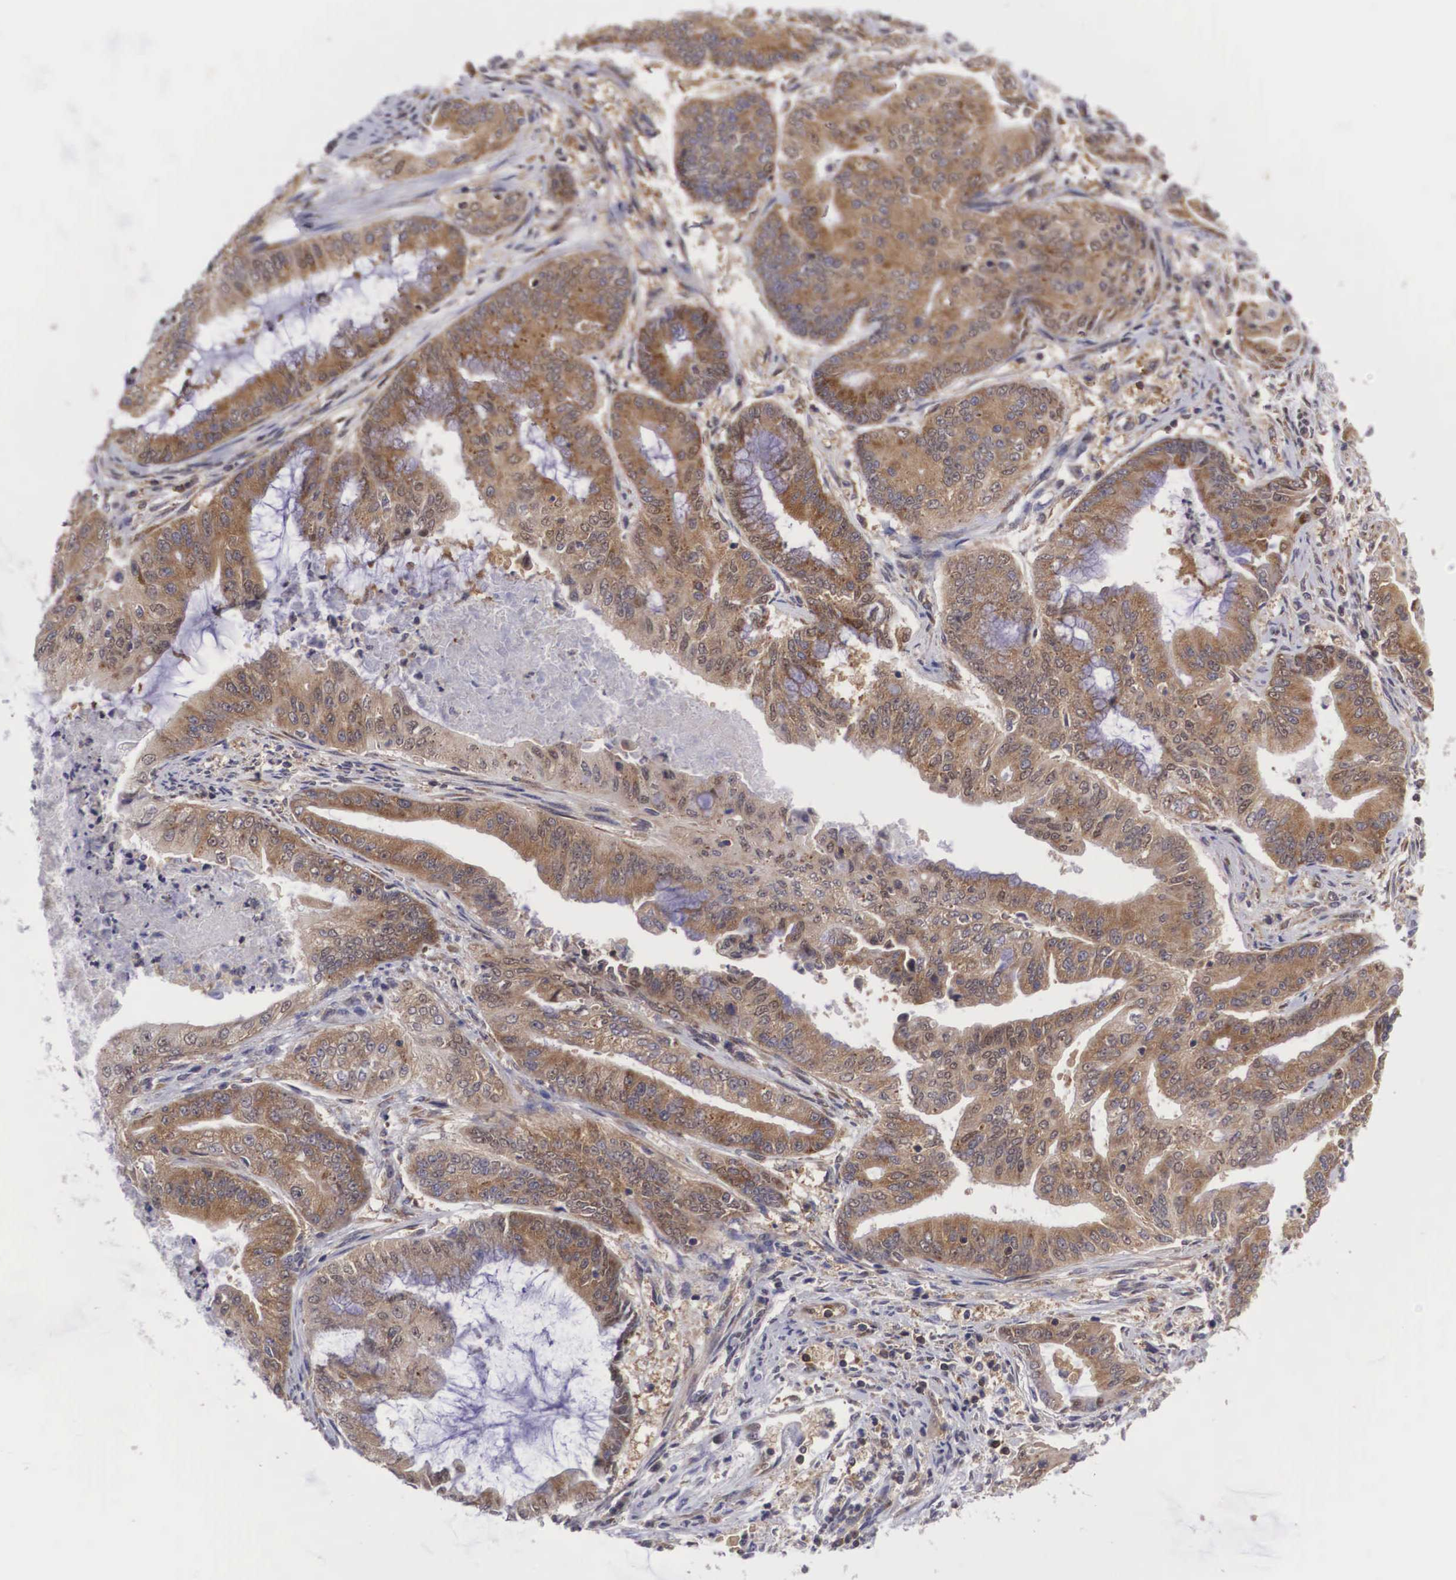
{"staining": {"intensity": "moderate", "quantity": ">75%", "location": "cytoplasmic/membranous"}, "tissue": "endometrial cancer", "cell_type": "Tumor cells", "image_type": "cancer", "snomed": [{"axis": "morphology", "description": "Adenocarcinoma, NOS"}, {"axis": "topography", "description": "Endometrium"}], "caption": "Protein expression analysis of endometrial cancer demonstrates moderate cytoplasmic/membranous staining in approximately >75% of tumor cells.", "gene": "ADSL", "patient": {"sex": "female", "age": 63}}